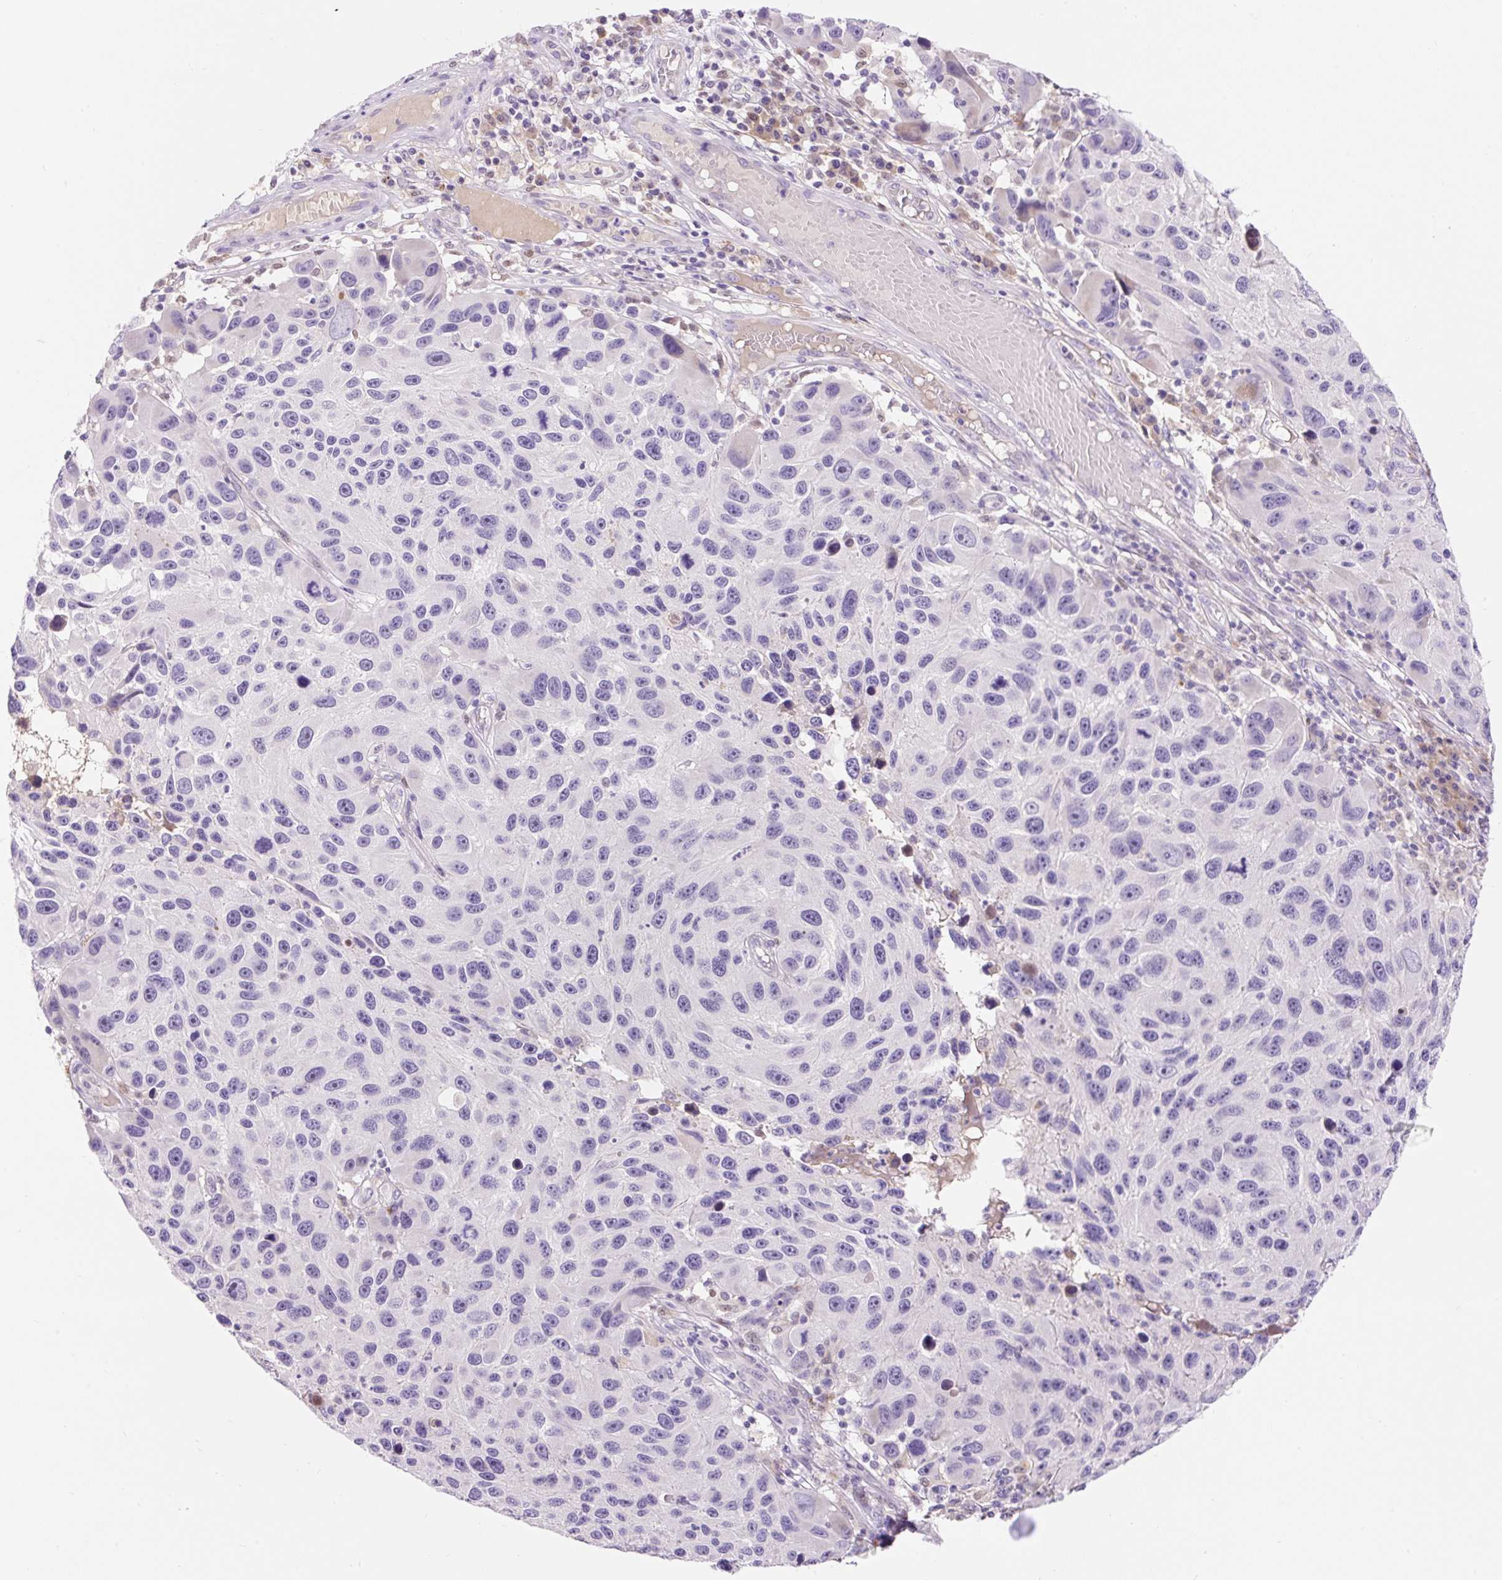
{"staining": {"intensity": "negative", "quantity": "none", "location": "none"}, "tissue": "melanoma", "cell_type": "Tumor cells", "image_type": "cancer", "snomed": [{"axis": "morphology", "description": "Malignant melanoma, NOS"}, {"axis": "topography", "description": "Skin"}], "caption": "This is an immunohistochemistry (IHC) photomicrograph of human melanoma. There is no expression in tumor cells.", "gene": "TMEM150C", "patient": {"sex": "male", "age": 53}}